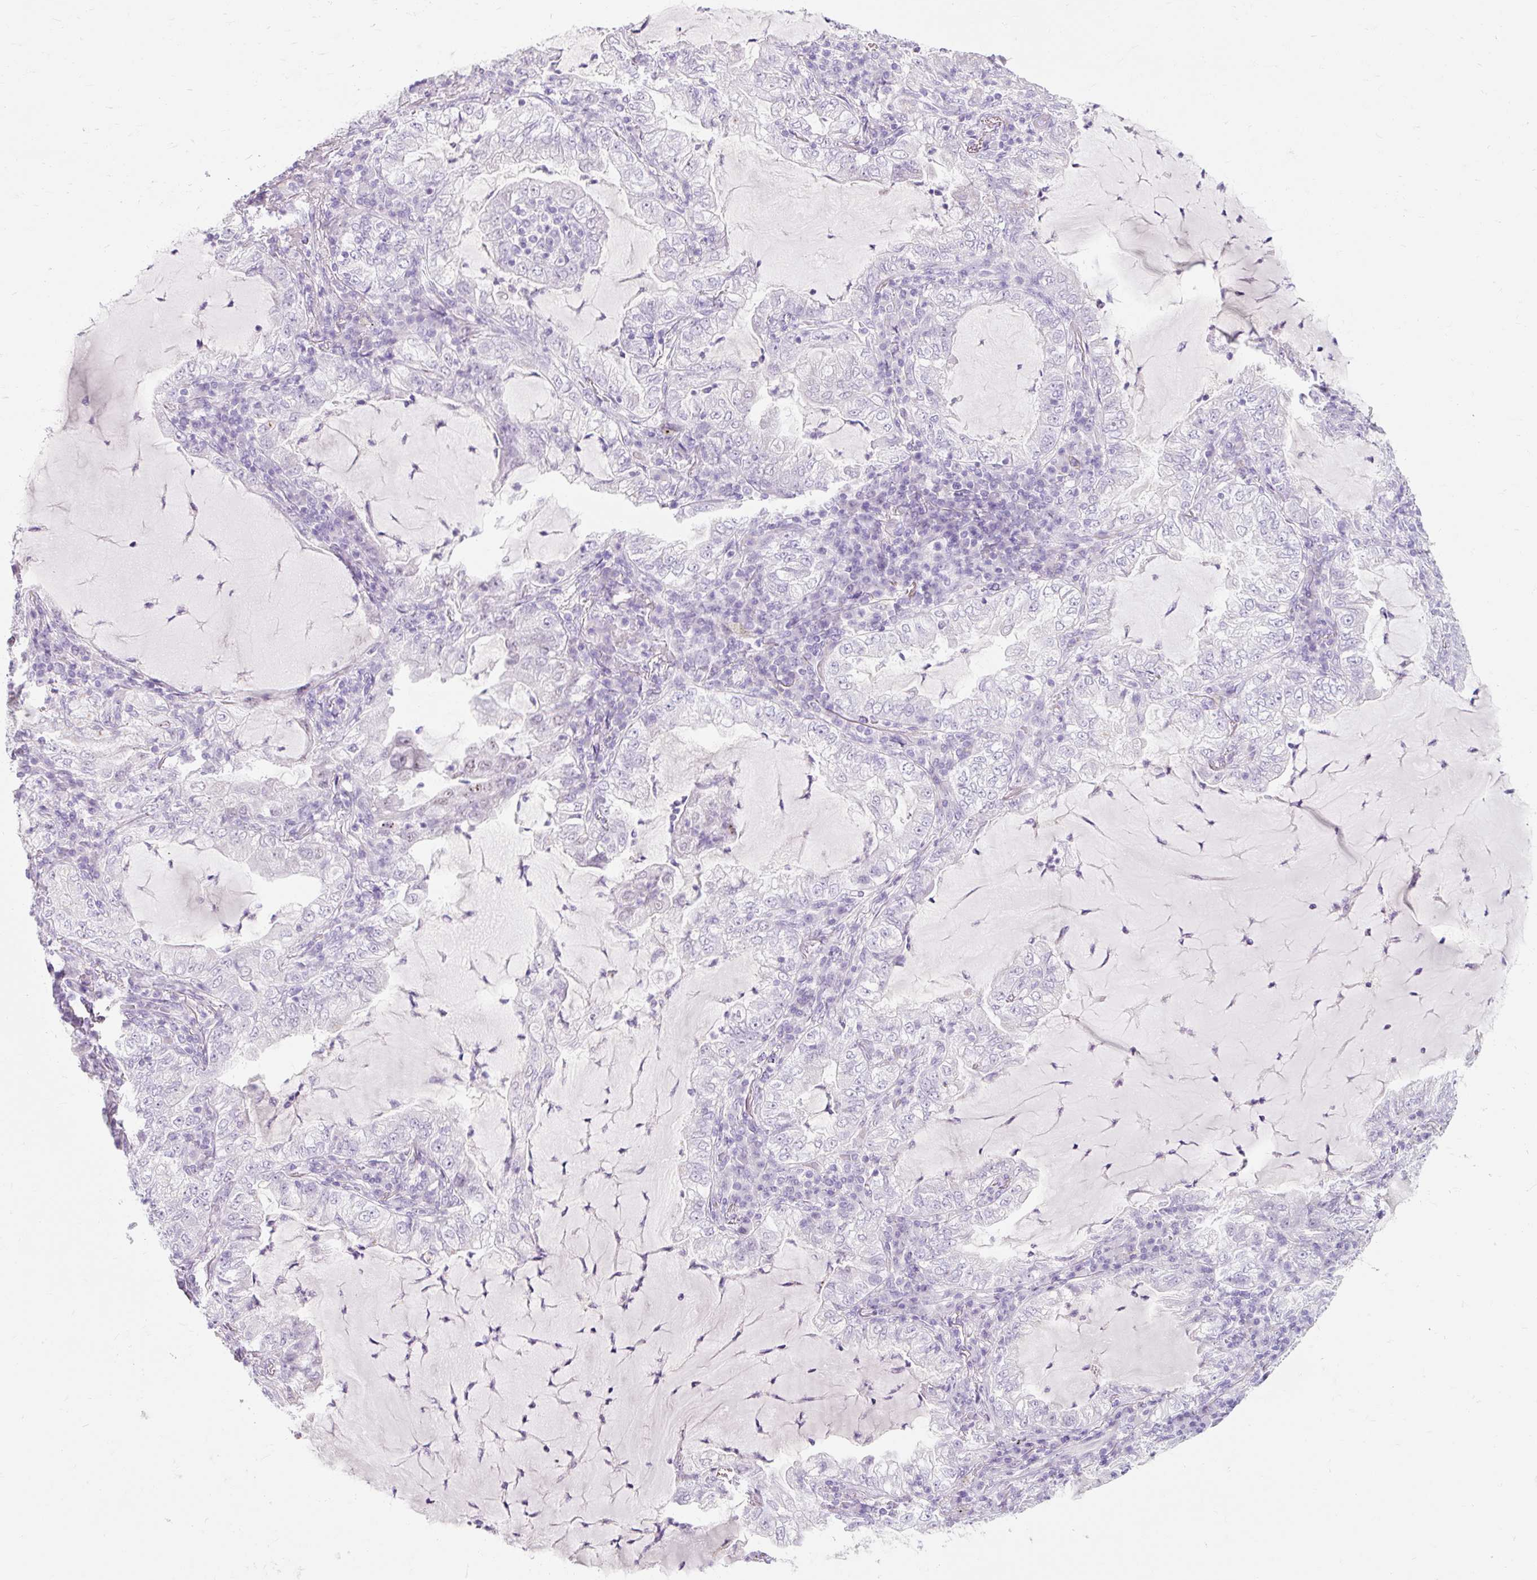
{"staining": {"intensity": "negative", "quantity": "none", "location": "none"}, "tissue": "lung cancer", "cell_type": "Tumor cells", "image_type": "cancer", "snomed": [{"axis": "morphology", "description": "Adenocarcinoma, NOS"}, {"axis": "topography", "description": "Lung"}], "caption": "IHC photomicrograph of neoplastic tissue: human lung cancer (adenocarcinoma) stained with DAB (3,3'-diaminobenzidine) exhibits no significant protein staining in tumor cells.", "gene": "TMEM213", "patient": {"sex": "female", "age": 73}}